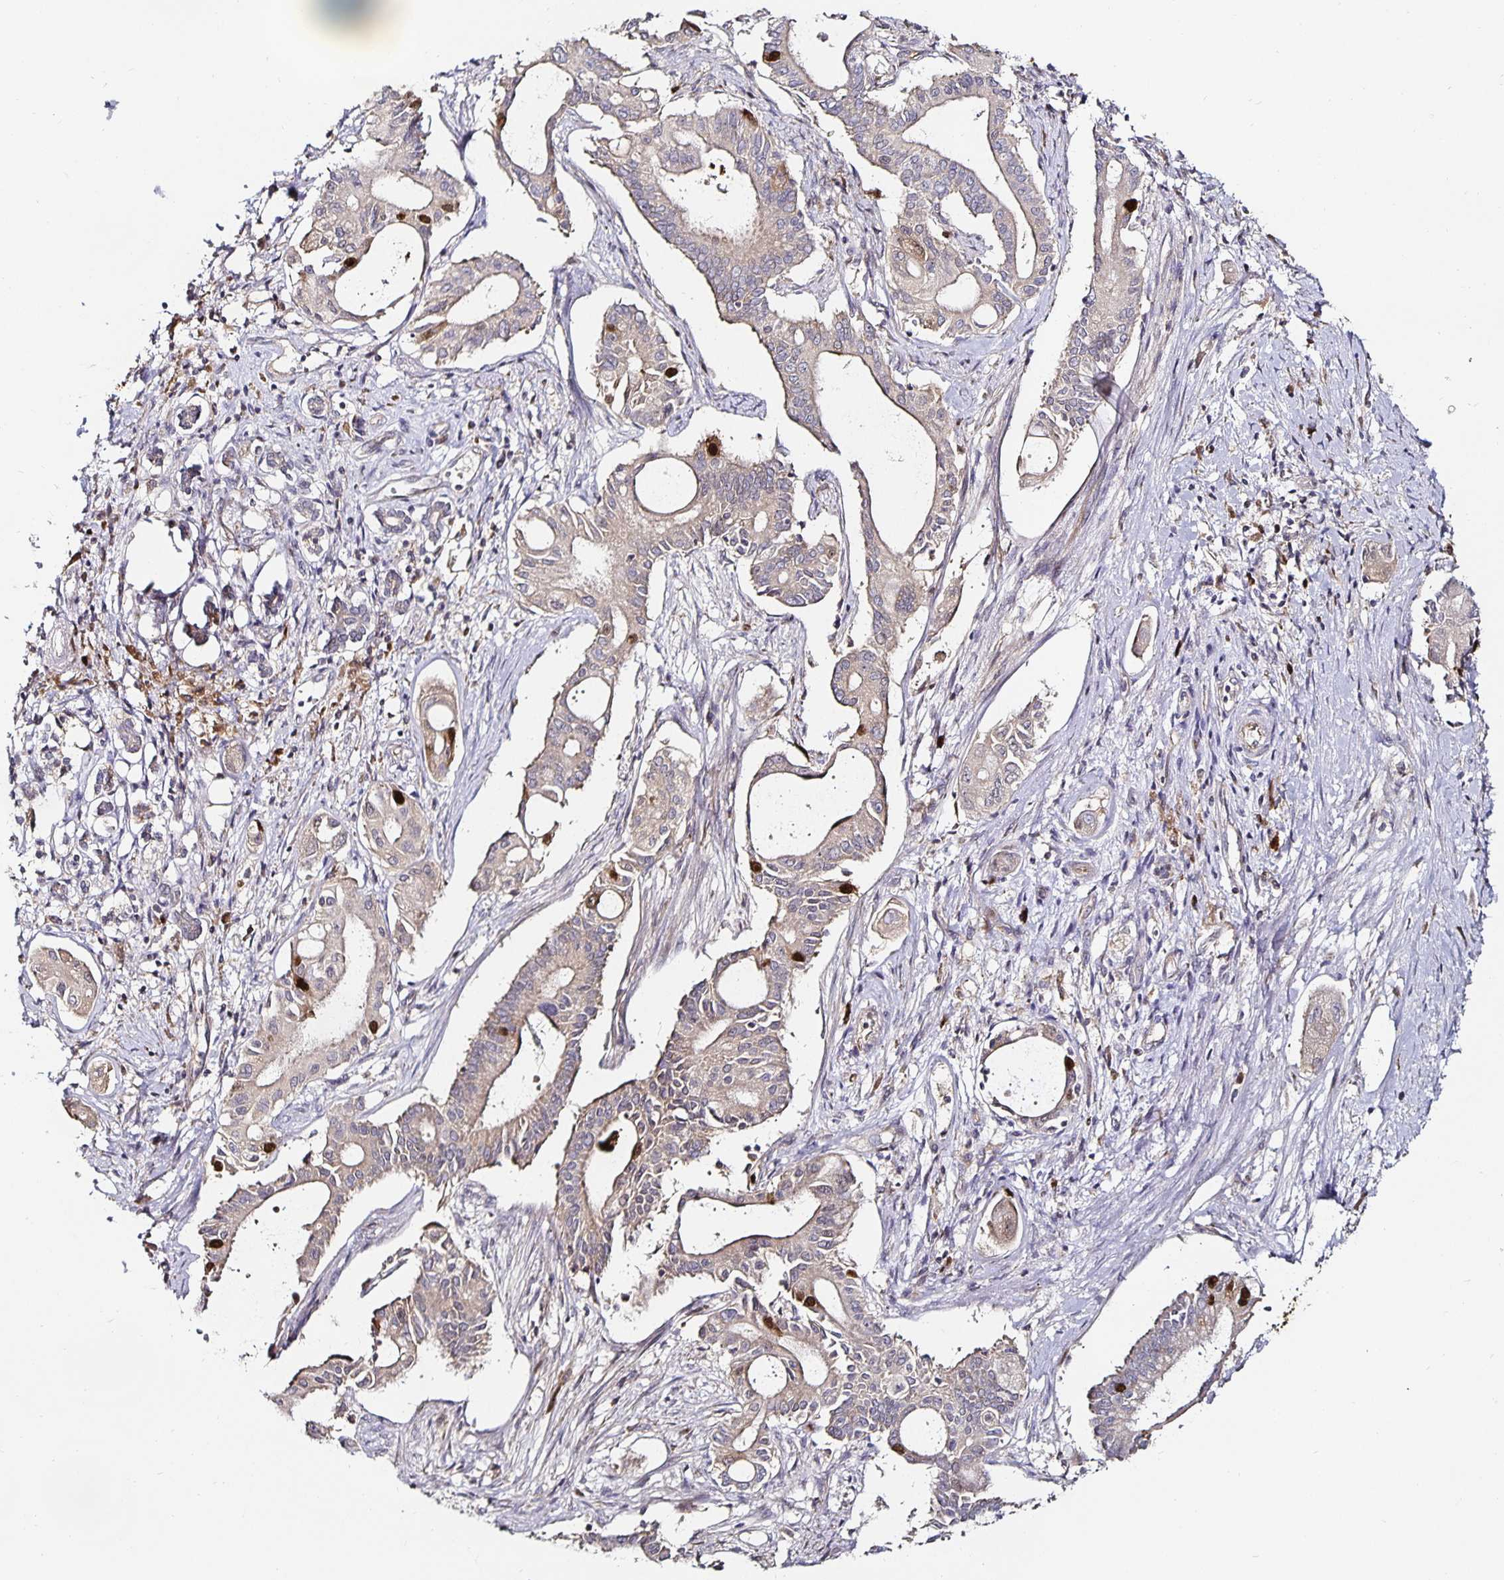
{"staining": {"intensity": "strong", "quantity": "<25%", "location": "nuclear"}, "tissue": "pancreatic cancer", "cell_type": "Tumor cells", "image_type": "cancer", "snomed": [{"axis": "morphology", "description": "Adenocarcinoma, NOS"}, {"axis": "topography", "description": "Pancreas"}], "caption": "IHC micrograph of neoplastic tissue: human pancreatic adenocarcinoma stained using IHC exhibits medium levels of strong protein expression localized specifically in the nuclear of tumor cells, appearing as a nuclear brown color.", "gene": "ANLN", "patient": {"sex": "female", "age": 68}}